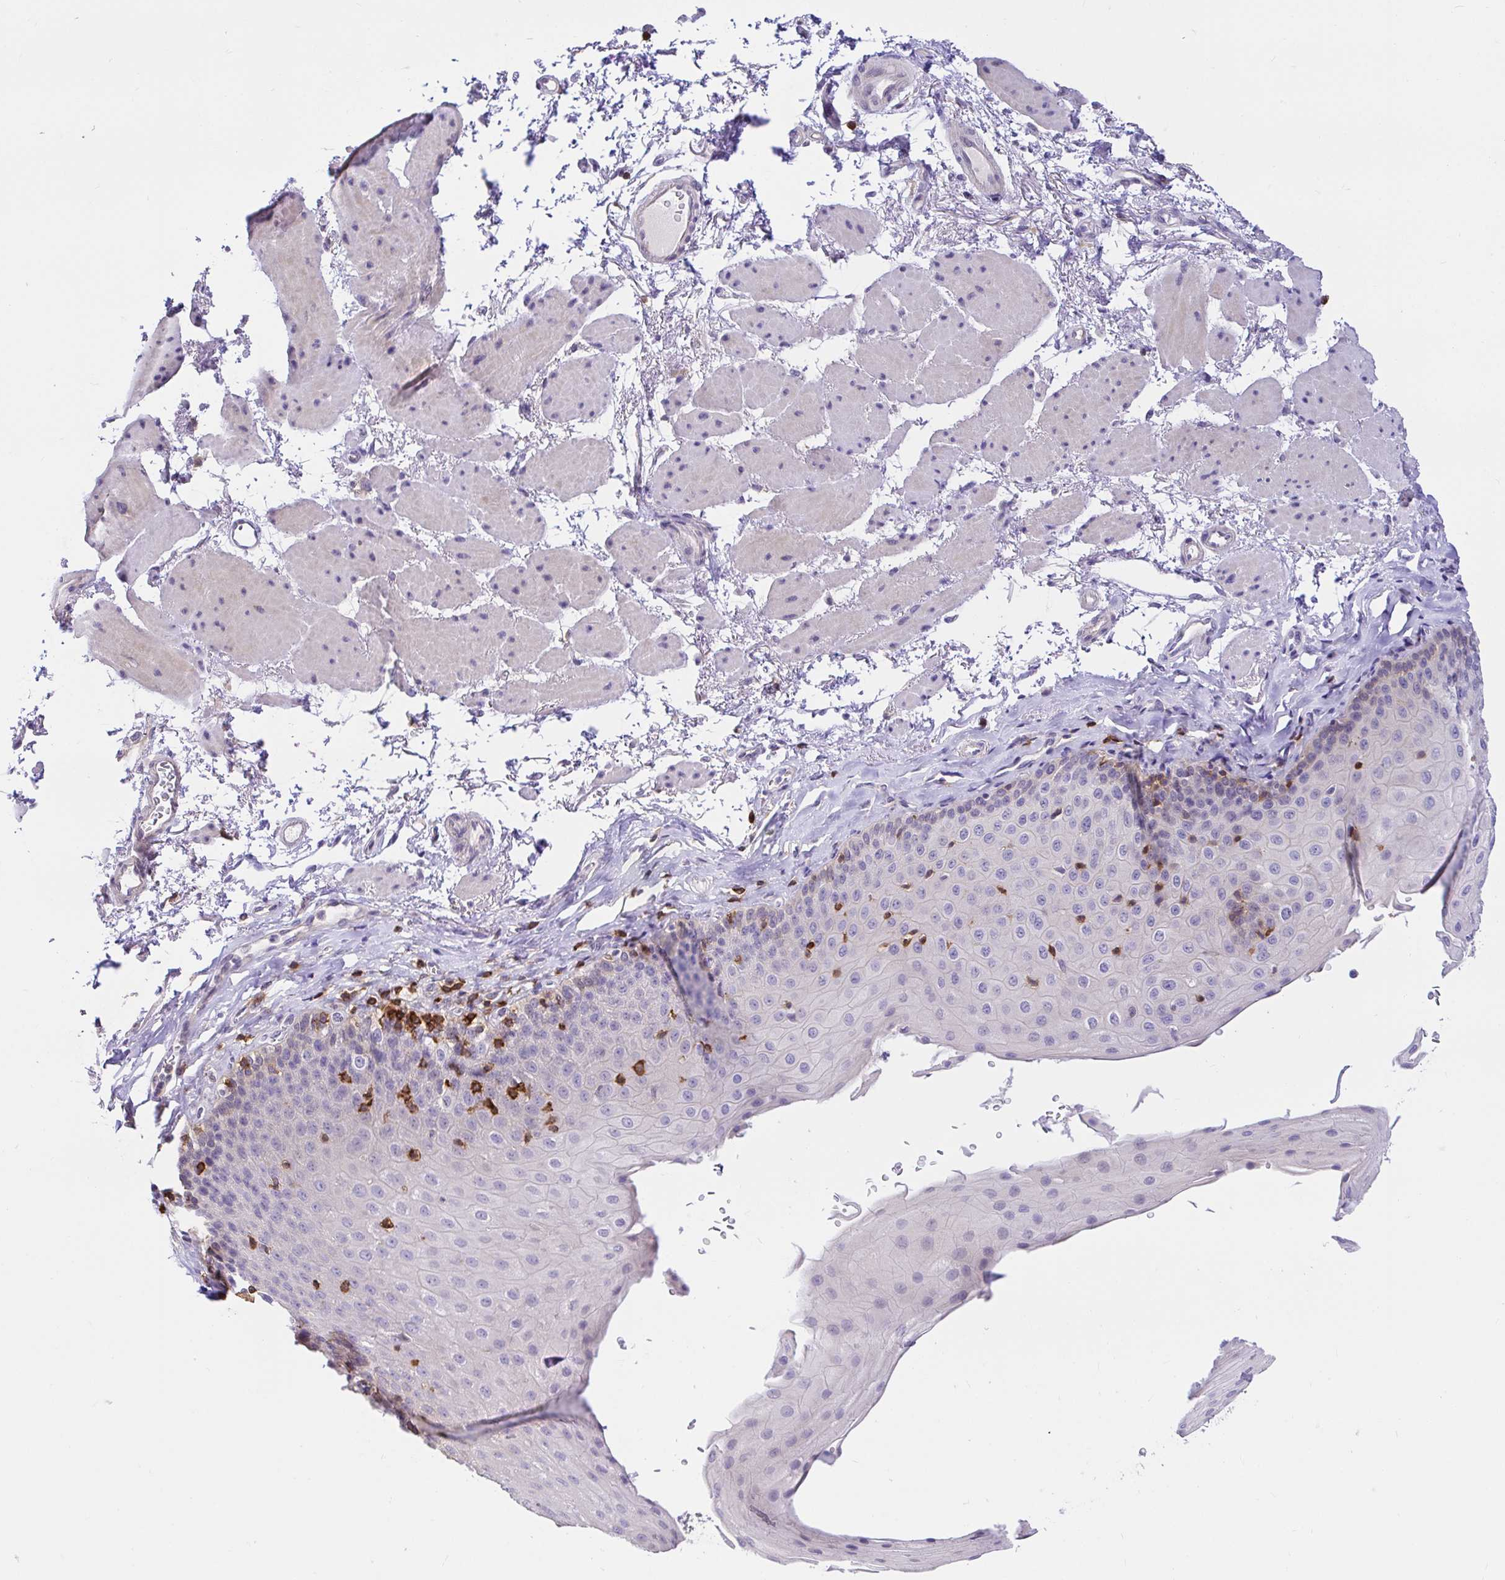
{"staining": {"intensity": "negative", "quantity": "none", "location": "none"}, "tissue": "esophagus", "cell_type": "Squamous epithelial cells", "image_type": "normal", "snomed": [{"axis": "morphology", "description": "Normal tissue, NOS"}, {"axis": "topography", "description": "Esophagus"}], "caption": "Immunohistochemistry (IHC) of unremarkable human esophagus demonstrates no staining in squamous epithelial cells.", "gene": "SKAP1", "patient": {"sex": "female", "age": 81}}